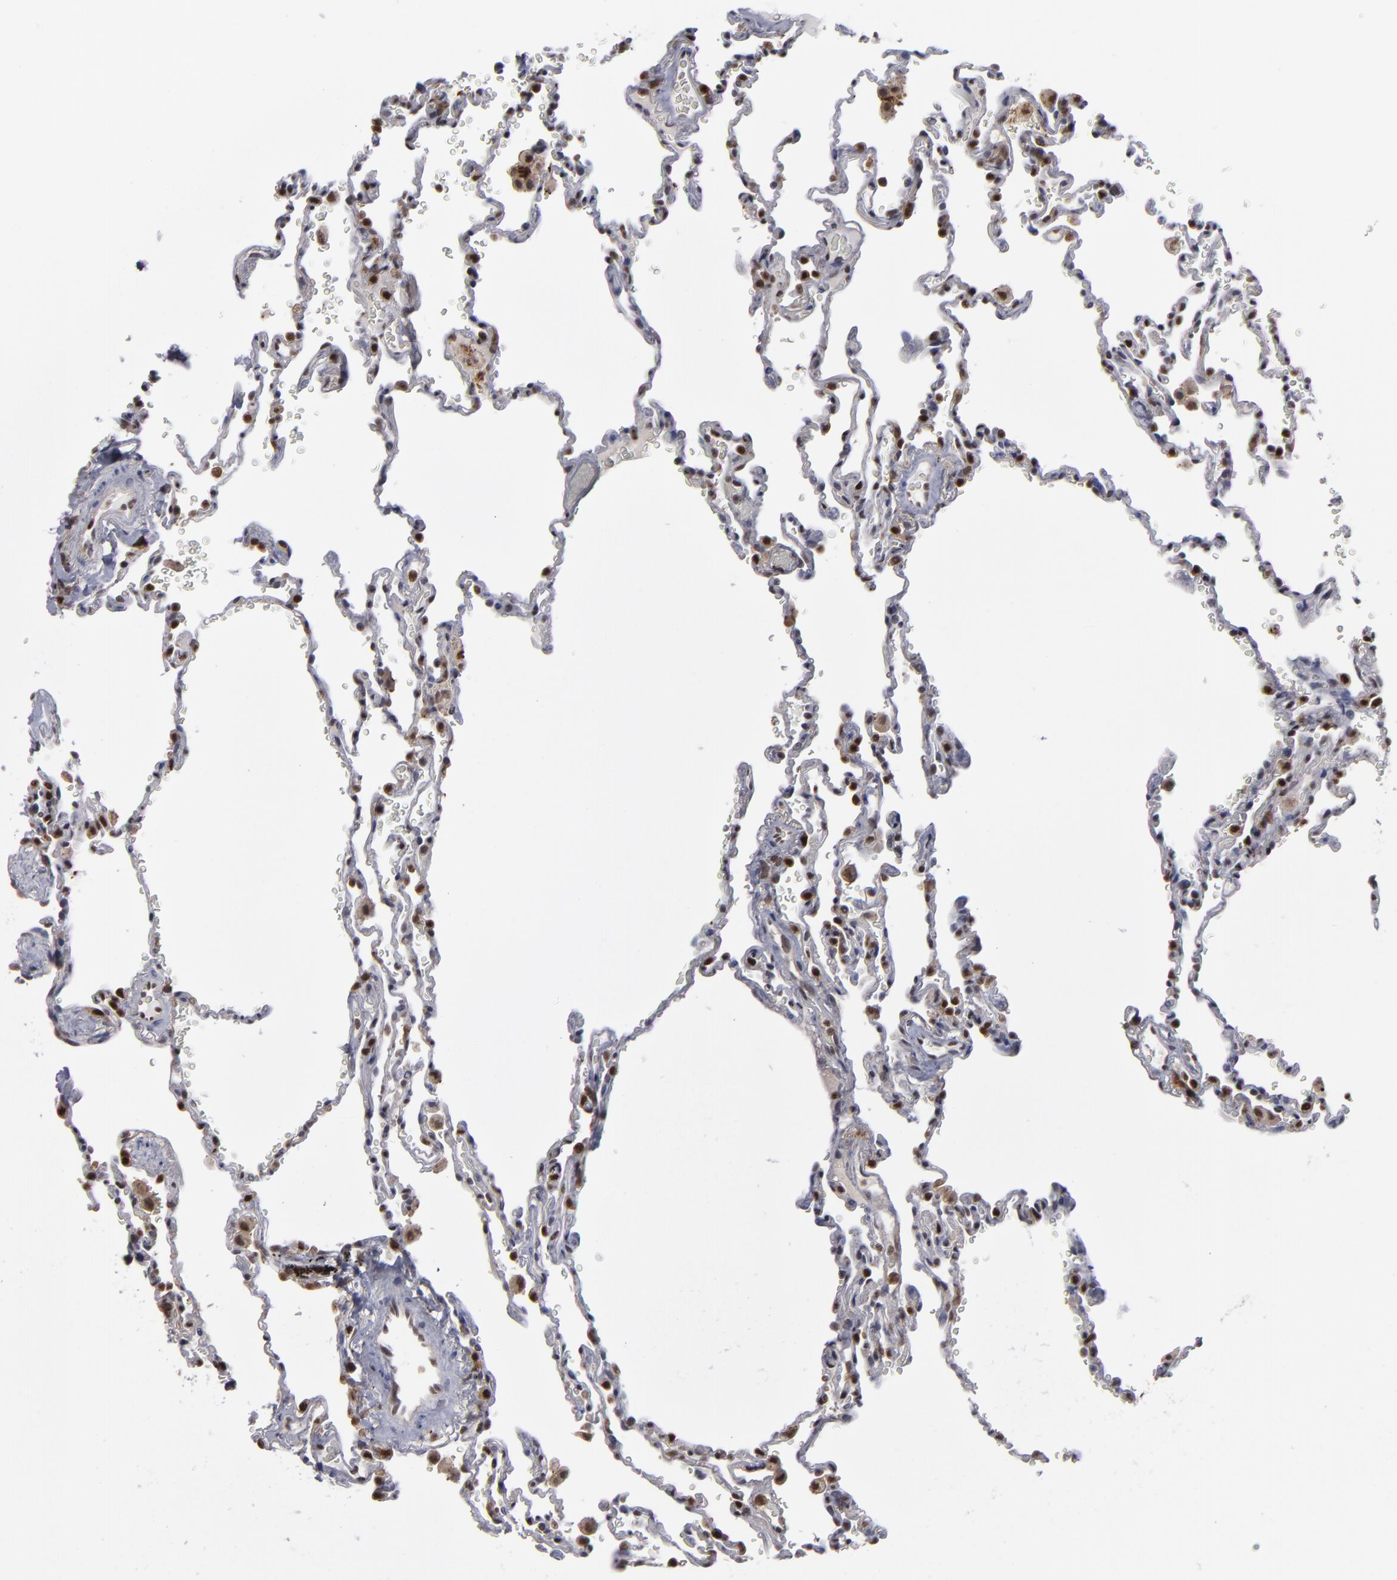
{"staining": {"intensity": "moderate", "quantity": "<25%", "location": "cytoplasmic/membranous,nuclear"}, "tissue": "lung", "cell_type": "Alveolar cells", "image_type": "normal", "snomed": [{"axis": "morphology", "description": "Normal tissue, NOS"}, {"axis": "topography", "description": "Lung"}], "caption": "Immunohistochemistry (IHC) staining of unremarkable lung, which demonstrates low levels of moderate cytoplasmic/membranous,nuclear positivity in approximately <25% of alveolar cells indicating moderate cytoplasmic/membranous,nuclear protein expression. The staining was performed using DAB (brown) for protein detection and nuclei were counterstained in hematoxylin (blue).", "gene": "GSR", "patient": {"sex": "male", "age": 59}}